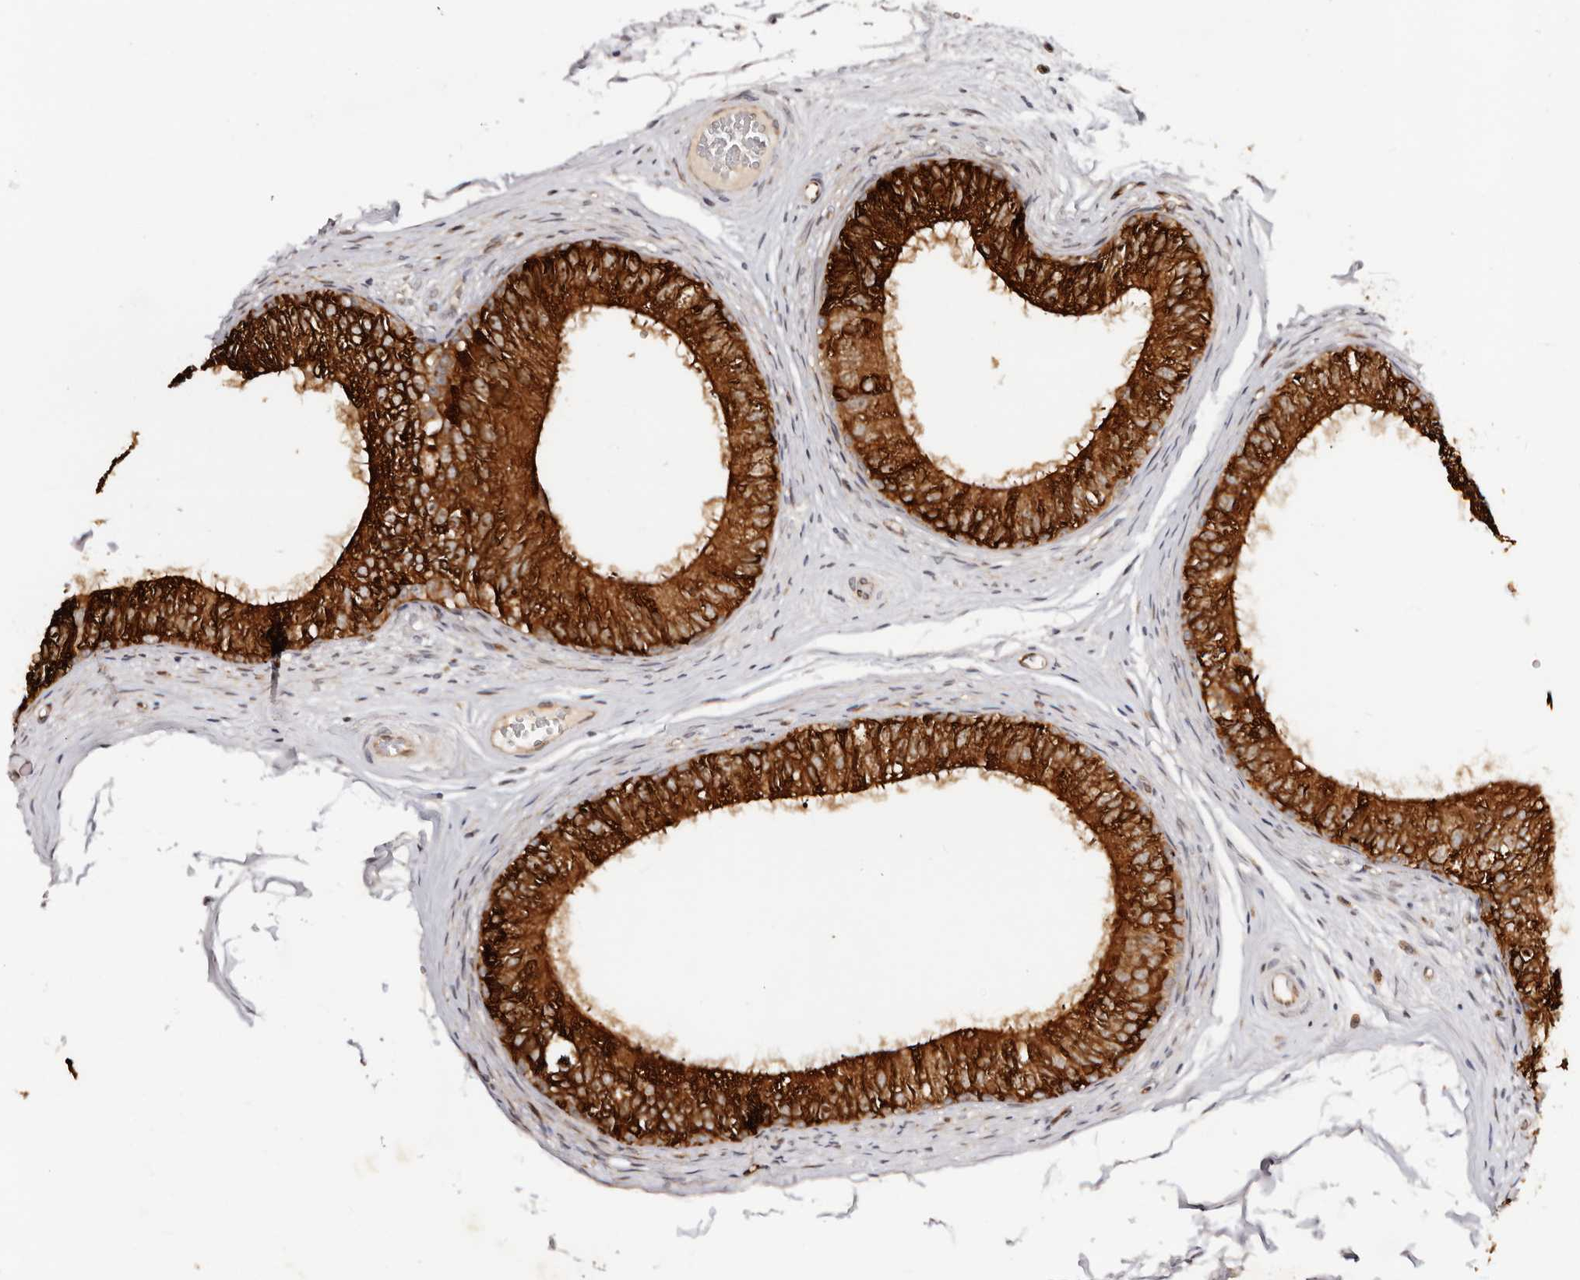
{"staining": {"intensity": "strong", "quantity": ">75%", "location": "cytoplasmic/membranous"}, "tissue": "epididymis", "cell_type": "Glandular cells", "image_type": "normal", "snomed": [{"axis": "morphology", "description": "Normal tissue, NOS"}, {"axis": "morphology", "description": "Seminoma in situ"}, {"axis": "topography", "description": "Testis"}, {"axis": "topography", "description": "Epididymis"}], "caption": "Protein staining of normal epididymis exhibits strong cytoplasmic/membranous positivity in approximately >75% of glandular cells. (DAB IHC with brightfield microscopy, high magnification).", "gene": "BCL2L15", "patient": {"sex": "male", "age": 28}}